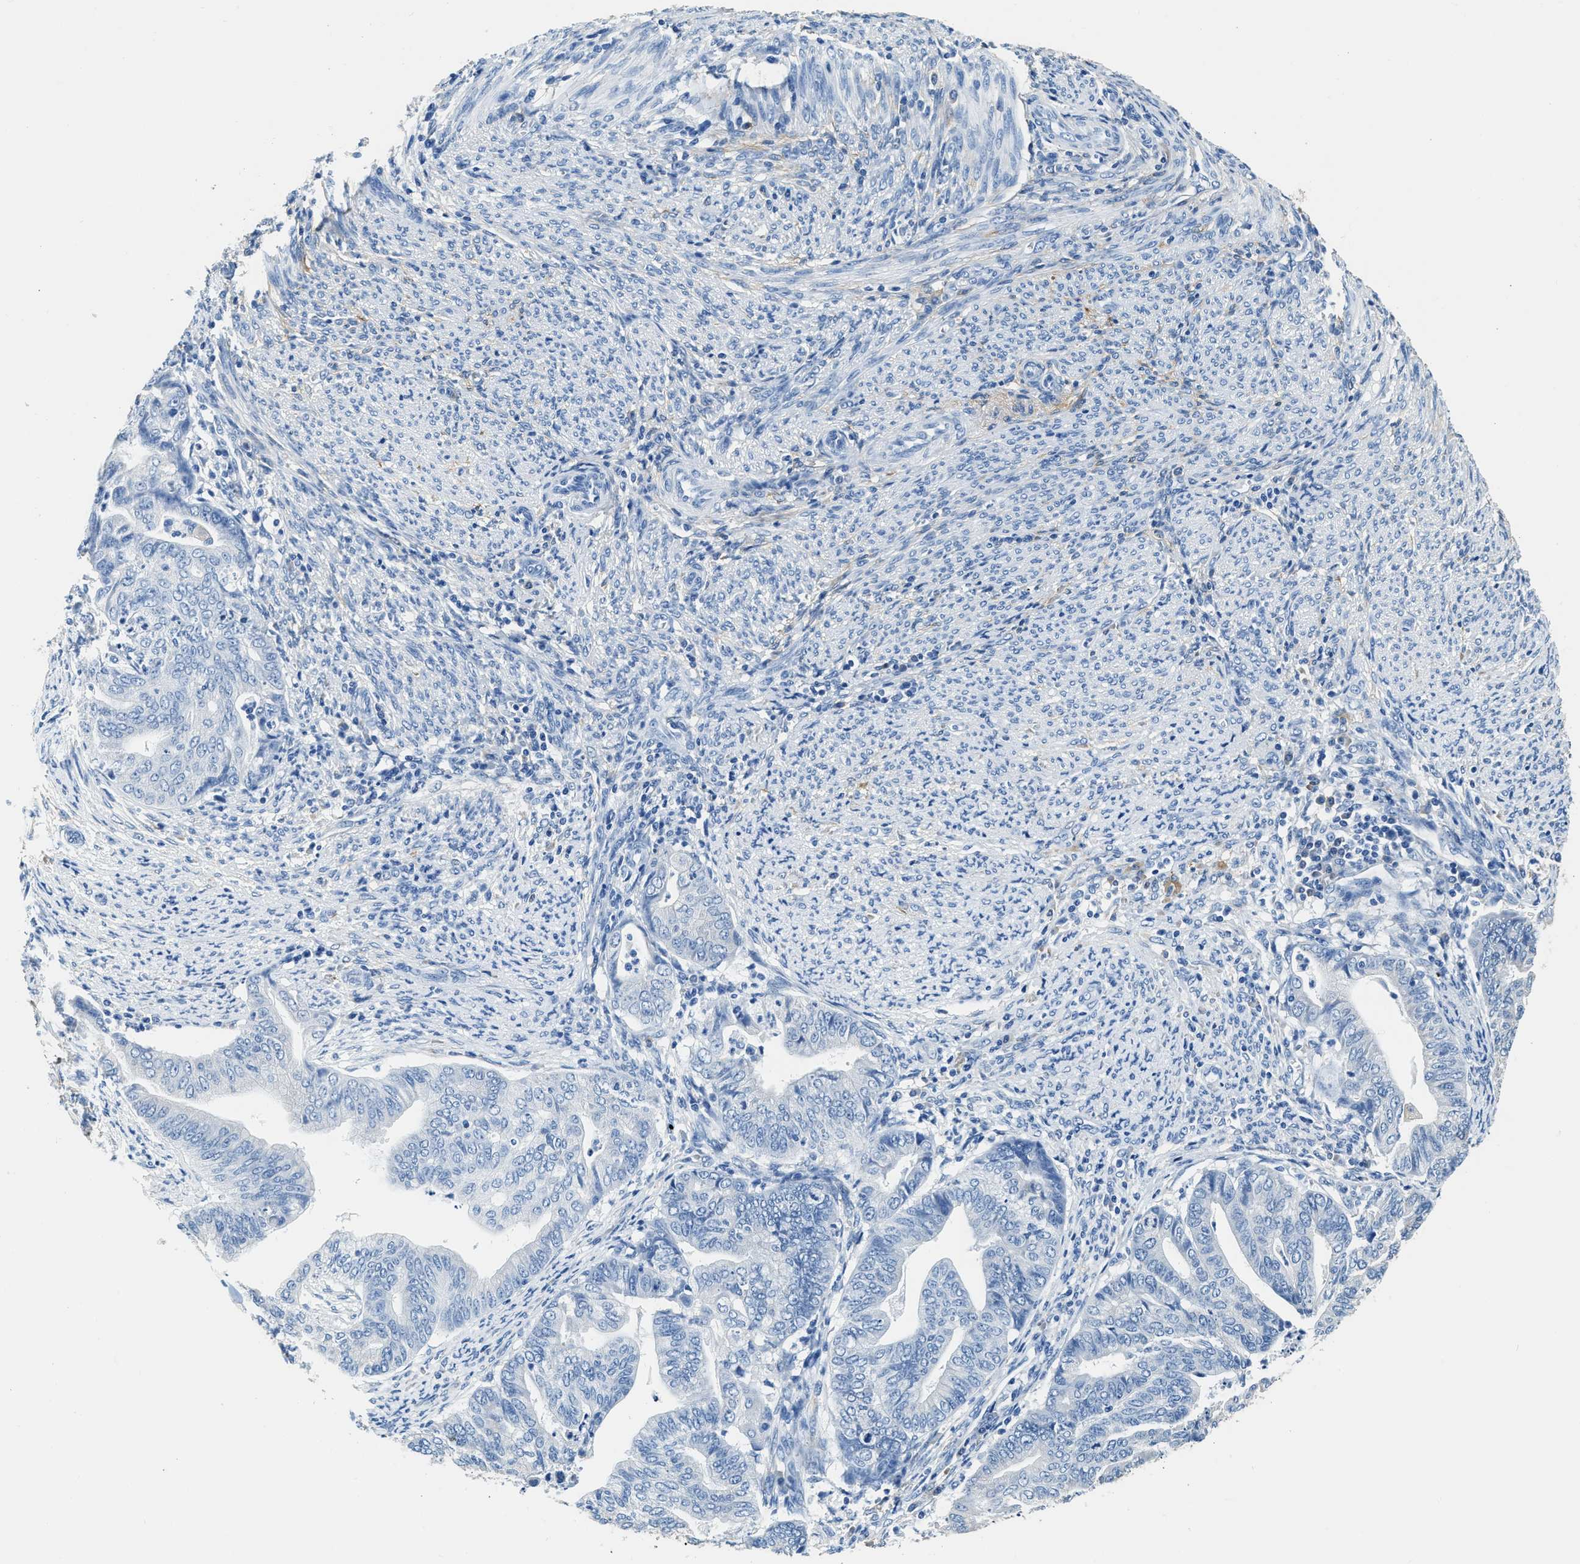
{"staining": {"intensity": "negative", "quantity": "none", "location": "none"}, "tissue": "endometrial cancer", "cell_type": "Tumor cells", "image_type": "cancer", "snomed": [{"axis": "morphology", "description": "Adenocarcinoma, NOS"}, {"axis": "topography", "description": "Endometrium"}], "caption": "Immunohistochemistry of human adenocarcinoma (endometrial) shows no positivity in tumor cells.", "gene": "ZDHHC13", "patient": {"sex": "female", "age": 79}}